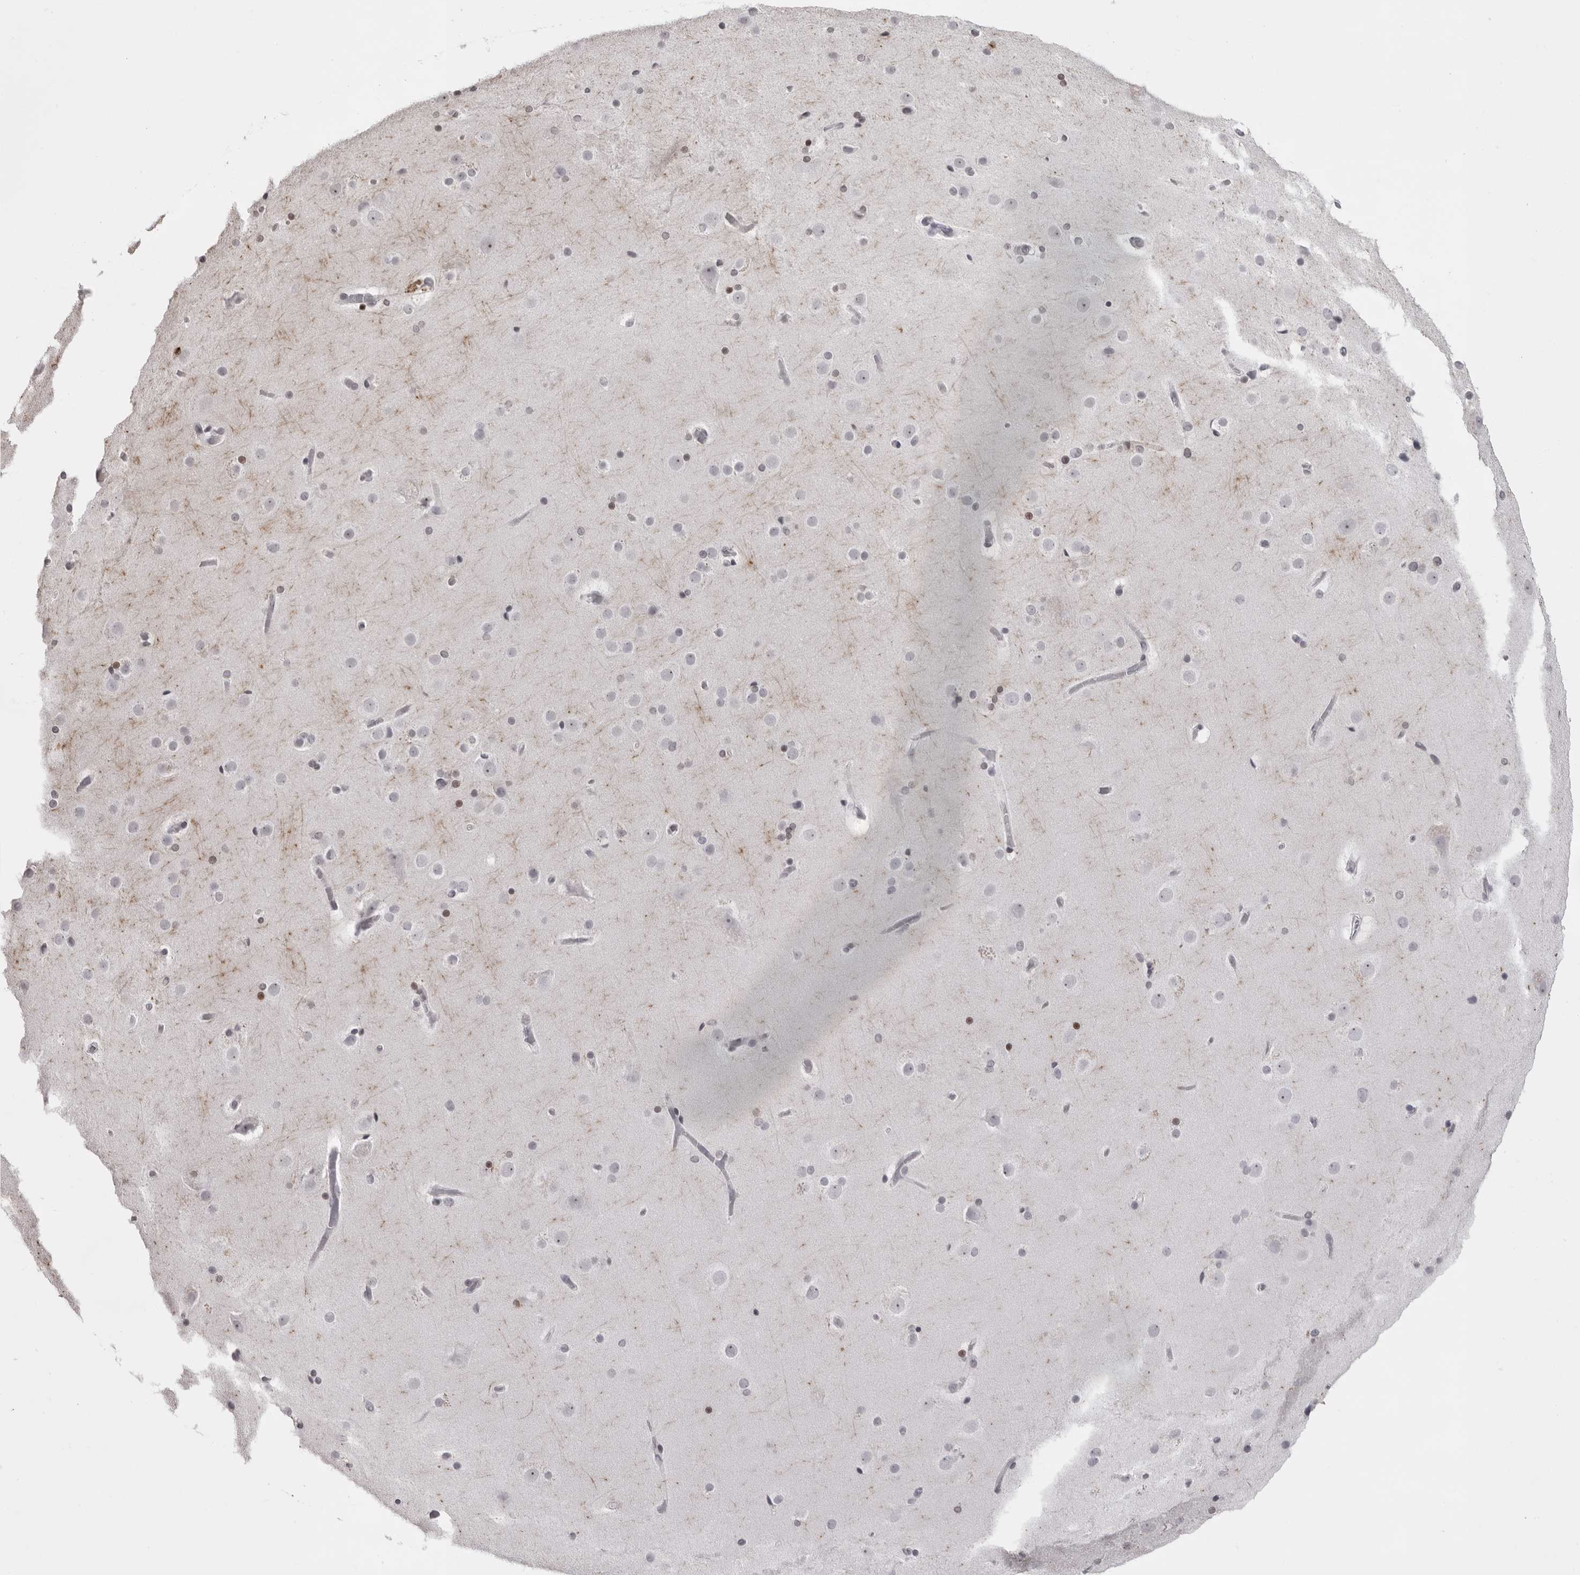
{"staining": {"intensity": "negative", "quantity": "none", "location": "none"}, "tissue": "cerebral cortex", "cell_type": "Endothelial cells", "image_type": "normal", "snomed": [{"axis": "morphology", "description": "Normal tissue, NOS"}, {"axis": "topography", "description": "Cerebral cortex"}], "caption": "Immunohistochemistry micrograph of benign human cerebral cortex stained for a protein (brown), which shows no positivity in endothelial cells.", "gene": "NUDT18", "patient": {"sex": "male", "age": 57}}